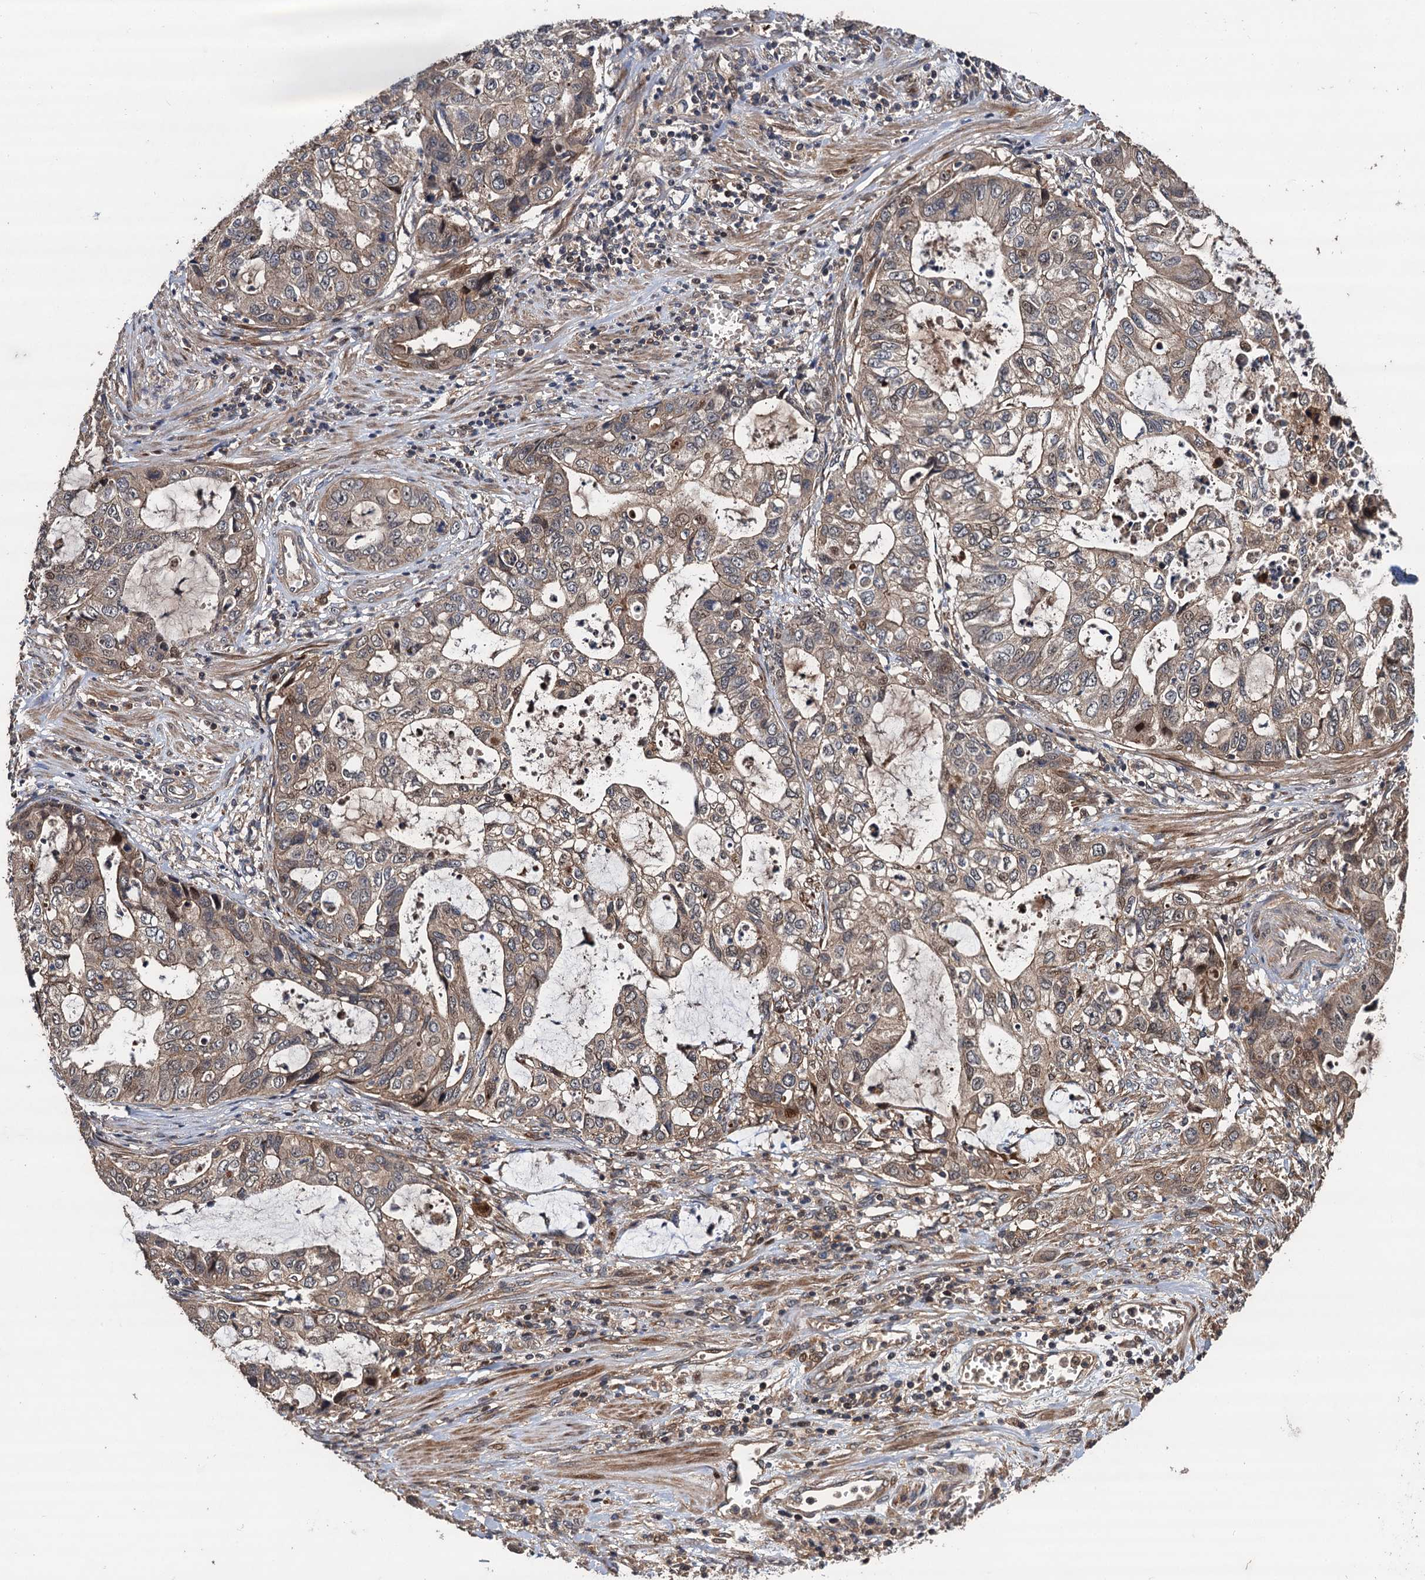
{"staining": {"intensity": "weak", "quantity": "25%-75%", "location": "cytoplasmic/membranous,nuclear"}, "tissue": "stomach cancer", "cell_type": "Tumor cells", "image_type": "cancer", "snomed": [{"axis": "morphology", "description": "Adenocarcinoma, NOS"}, {"axis": "topography", "description": "Stomach, upper"}], "caption": "There is low levels of weak cytoplasmic/membranous and nuclear expression in tumor cells of stomach adenocarcinoma, as demonstrated by immunohistochemical staining (brown color).", "gene": "TMEM39B", "patient": {"sex": "female", "age": 52}}